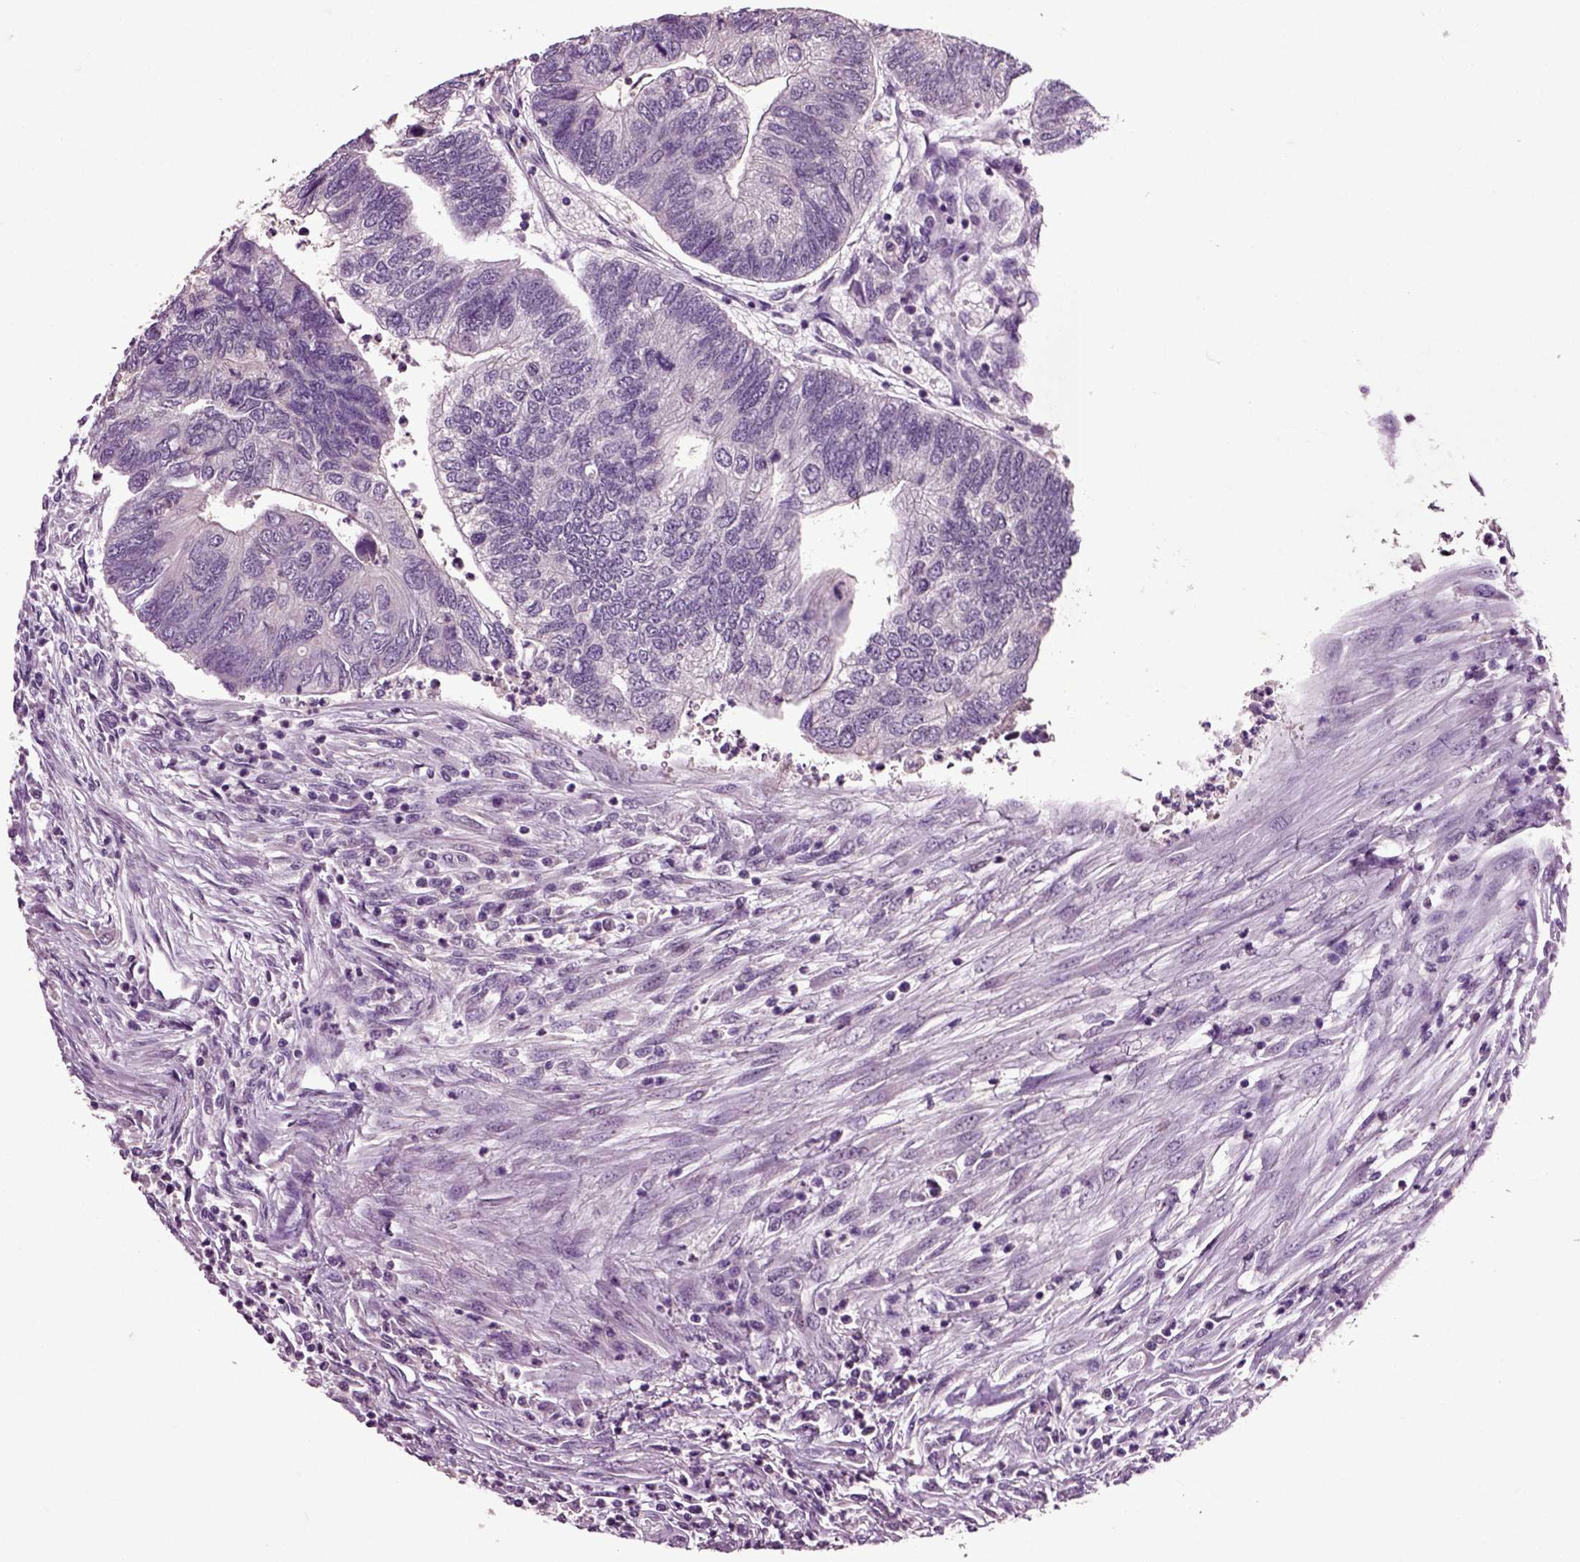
{"staining": {"intensity": "negative", "quantity": "none", "location": "none"}, "tissue": "colorectal cancer", "cell_type": "Tumor cells", "image_type": "cancer", "snomed": [{"axis": "morphology", "description": "Adenocarcinoma, NOS"}, {"axis": "topography", "description": "Colon"}], "caption": "This histopathology image is of adenocarcinoma (colorectal) stained with immunohistochemistry (IHC) to label a protein in brown with the nuclei are counter-stained blue. There is no positivity in tumor cells.", "gene": "CRHR1", "patient": {"sex": "female", "age": 67}}